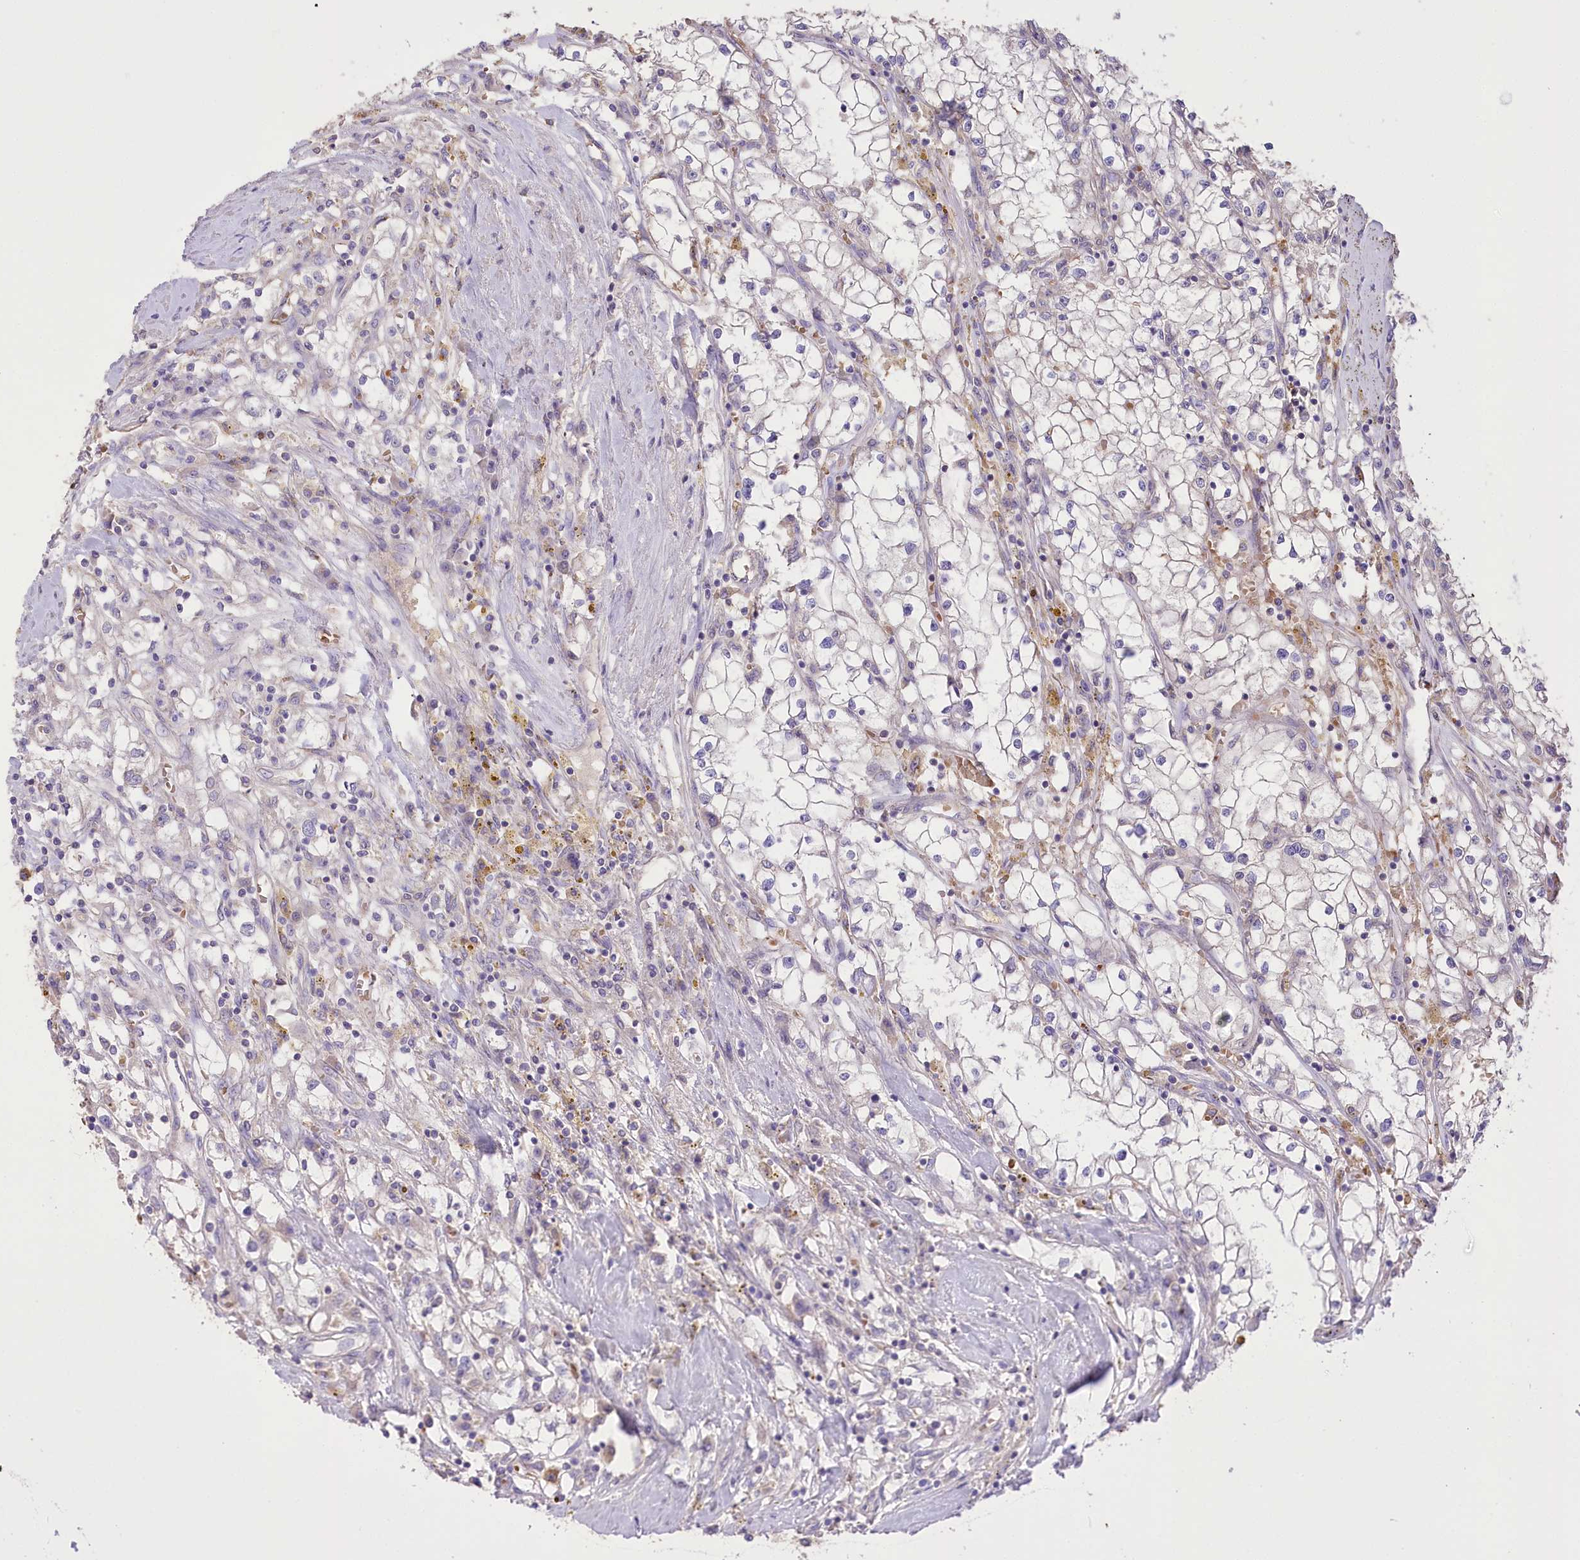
{"staining": {"intensity": "weak", "quantity": "<25%", "location": "cytoplasmic/membranous"}, "tissue": "renal cancer", "cell_type": "Tumor cells", "image_type": "cancer", "snomed": [{"axis": "morphology", "description": "Adenocarcinoma, NOS"}, {"axis": "topography", "description": "Kidney"}], "caption": "High power microscopy photomicrograph of an immunohistochemistry (IHC) micrograph of renal cancer (adenocarcinoma), revealing no significant positivity in tumor cells. (DAB (3,3'-diaminobenzidine) IHC, high magnification).", "gene": "PRSS53", "patient": {"sex": "male", "age": 56}}